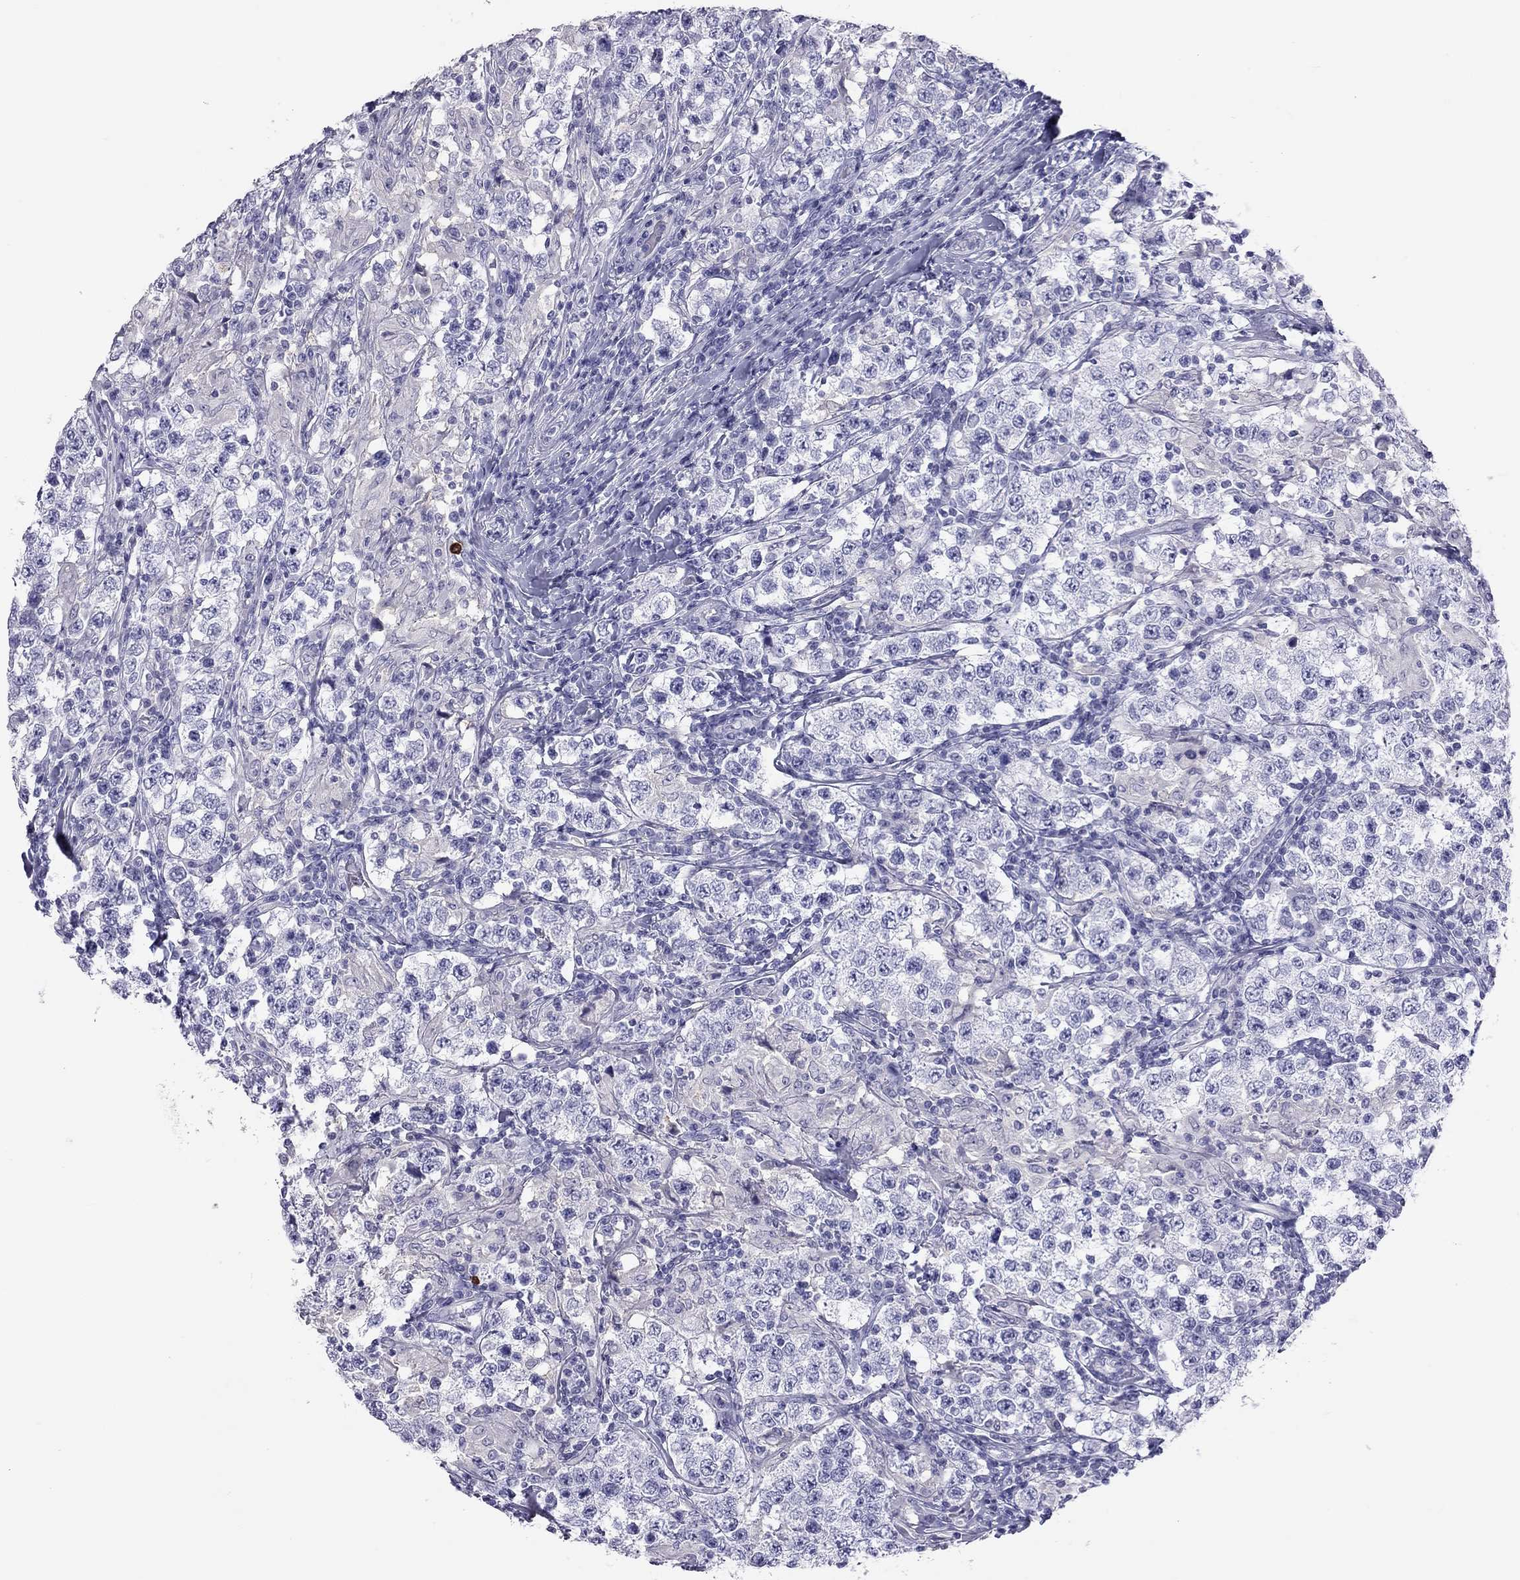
{"staining": {"intensity": "negative", "quantity": "none", "location": "none"}, "tissue": "testis cancer", "cell_type": "Tumor cells", "image_type": "cancer", "snomed": [{"axis": "morphology", "description": "Seminoma, NOS"}, {"axis": "morphology", "description": "Carcinoma, Embryonal, NOS"}, {"axis": "topography", "description": "Testis"}], "caption": "Photomicrograph shows no significant protein expression in tumor cells of testis cancer.", "gene": "KLRG1", "patient": {"sex": "male", "age": 41}}